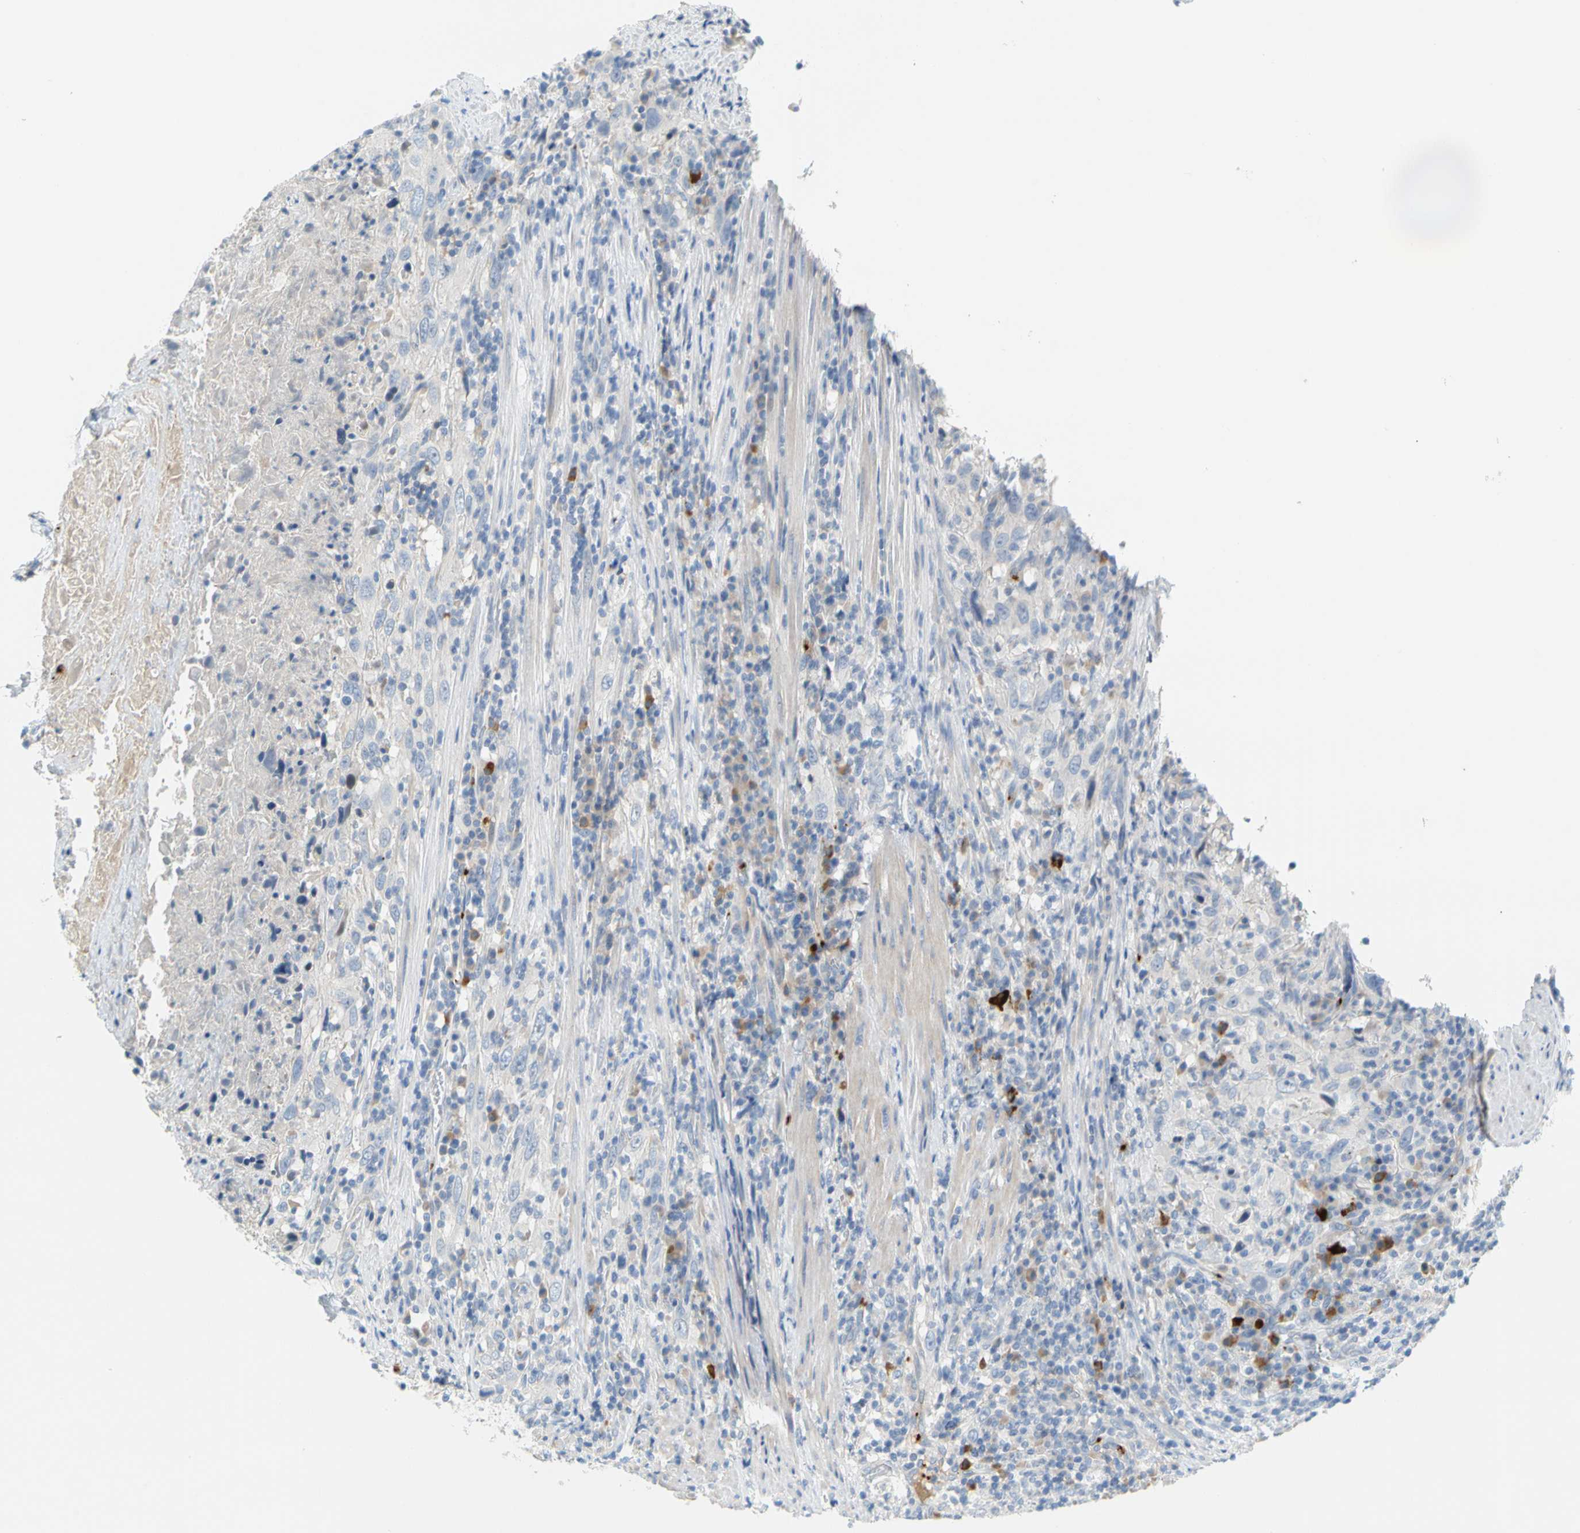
{"staining": {"intensity": "negative", "quantity": "none", "location": "none"}, "tissue": "urothelial cancer", "cell_type": "Tumor cells", "image_type": "cancer", "snomed": [{"axis": "morphology", "description": "Urothelial carcinoma, High grade"}, {"axis": "topography", "description": "Urinary bladder"}], "caption": "Tumor cells show no significant expression in high-grade urothelial carcinoma.", "gene": "PPBP", "patient": {"sex": "male", "age": 61}}